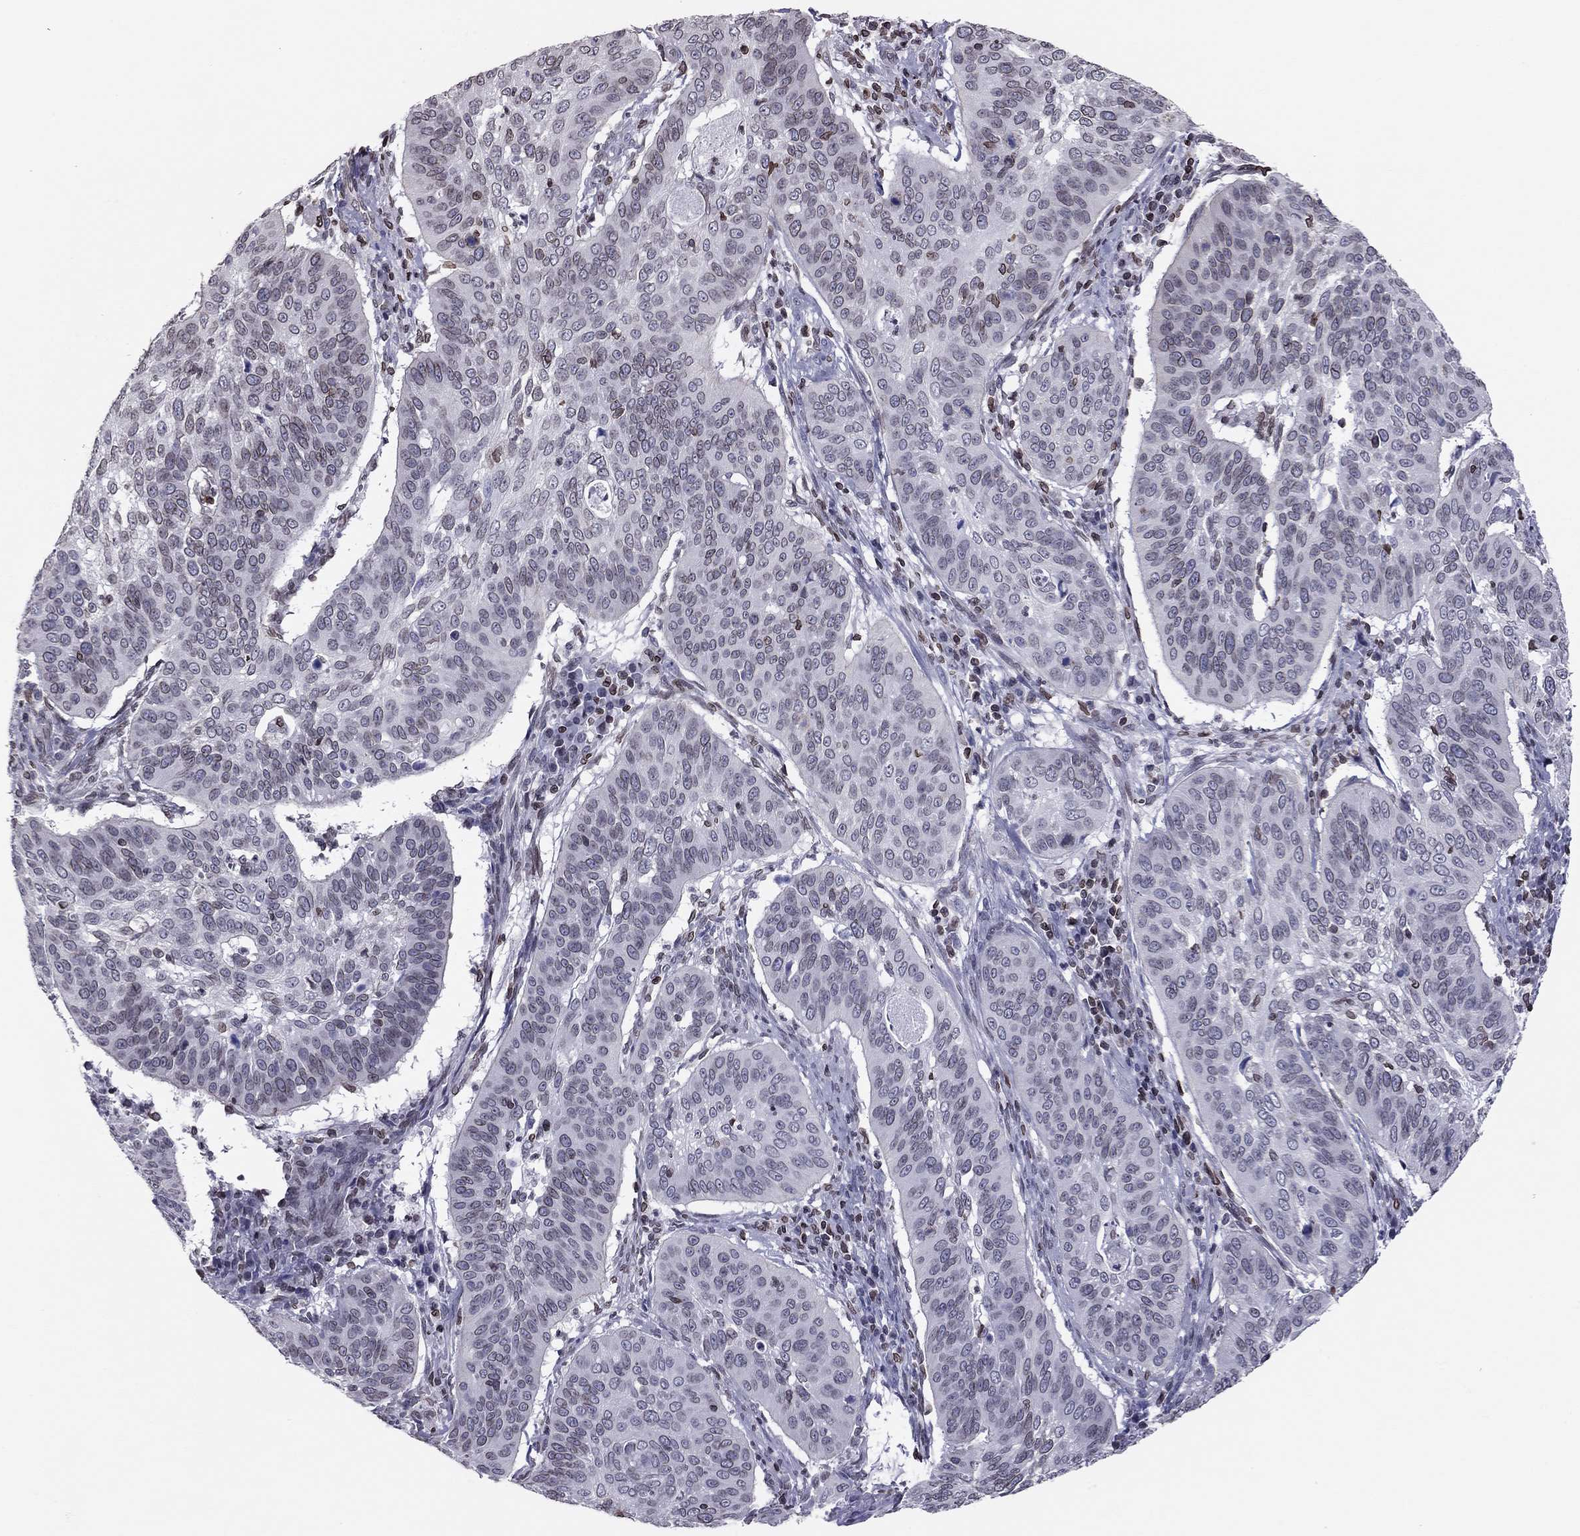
{"staining": {"intensity": "weak", "quantity": "<25%", "location": "cytoplasmic/membranous,nuclear"}, "tissue": "cervical cancer", "cell_type": "Tumor cells", "image_type": "cancer", "snomed": [{"axis": "morphology", "description": "Normal tissue, NOS"}, {"axis": "morphology", "description": "Squamous cell carcinoma, NOS"}, {"axis": "topography", "description": "Cervix"}], "caption": "IHC photomicrograph of squamous cell carcinoma (cervical) stained for a protein (brown), which reveals no positivity in tumor cells. The staining was performed using DAB (3,3'-diaminobenzidine) to visualize the protein expression in brown, while the nuclei were stained in blue with hematoxylin (Magnification: 20x).", "gene": "ESPL1", "patient": {"sex": "female", "age": 39}}